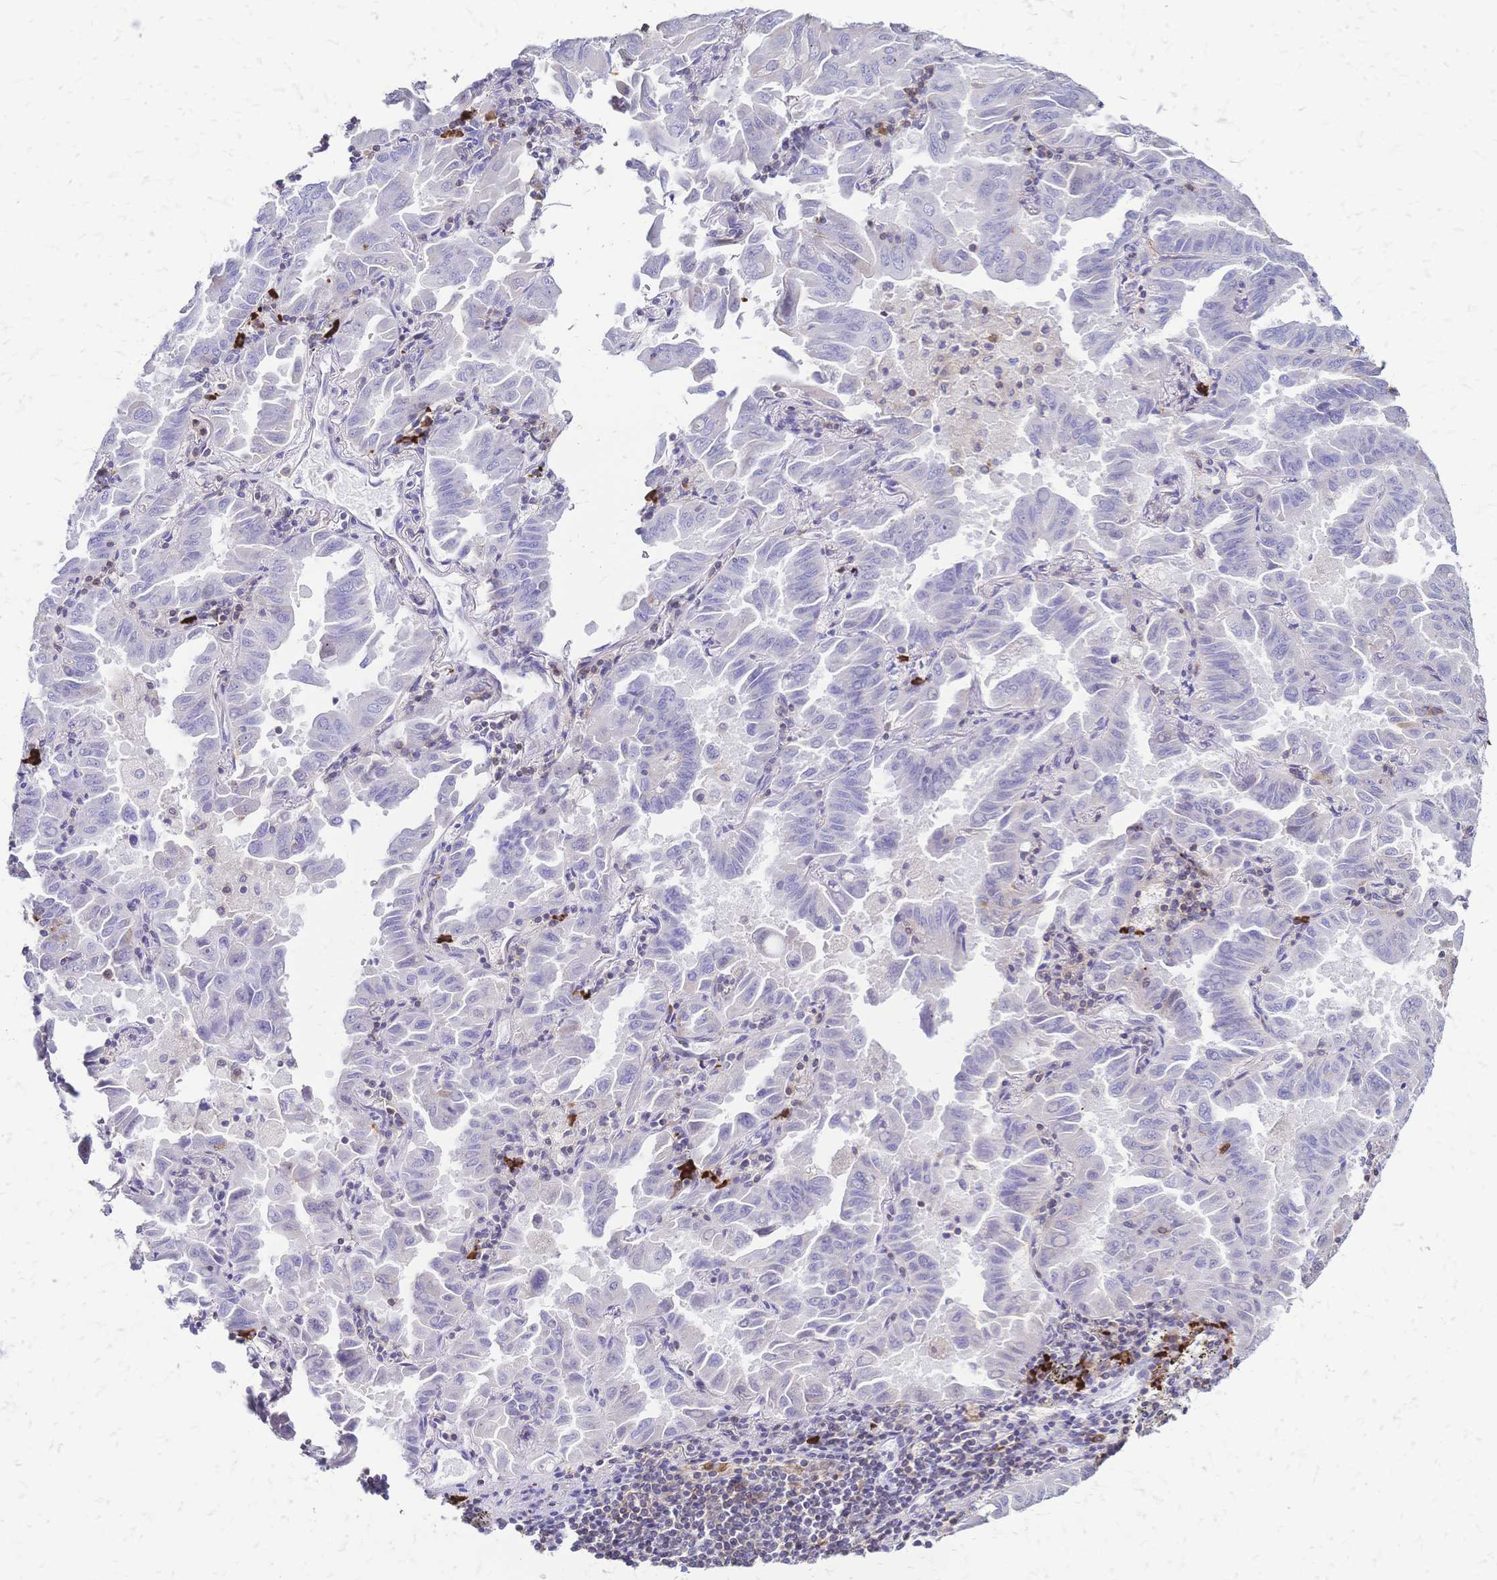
{"staining": {"intensity": "negative", "quantity": "none", "location": "none"}, "tissue": "lung cancer", "cell_type": "Tumor cells", "image_type": "cancer", "snomed": [{"axis": "morphology", "description": "Adenocarcinoma, NOS"}, {"axis": "topography", "description": "Lung"}], "caption": "A photomicrograph of lung cancer stained for a protein reveals no brown staining in tumor cells.", "gene": "IL2RA", "patient": {"sex": "male", "age": 64}}